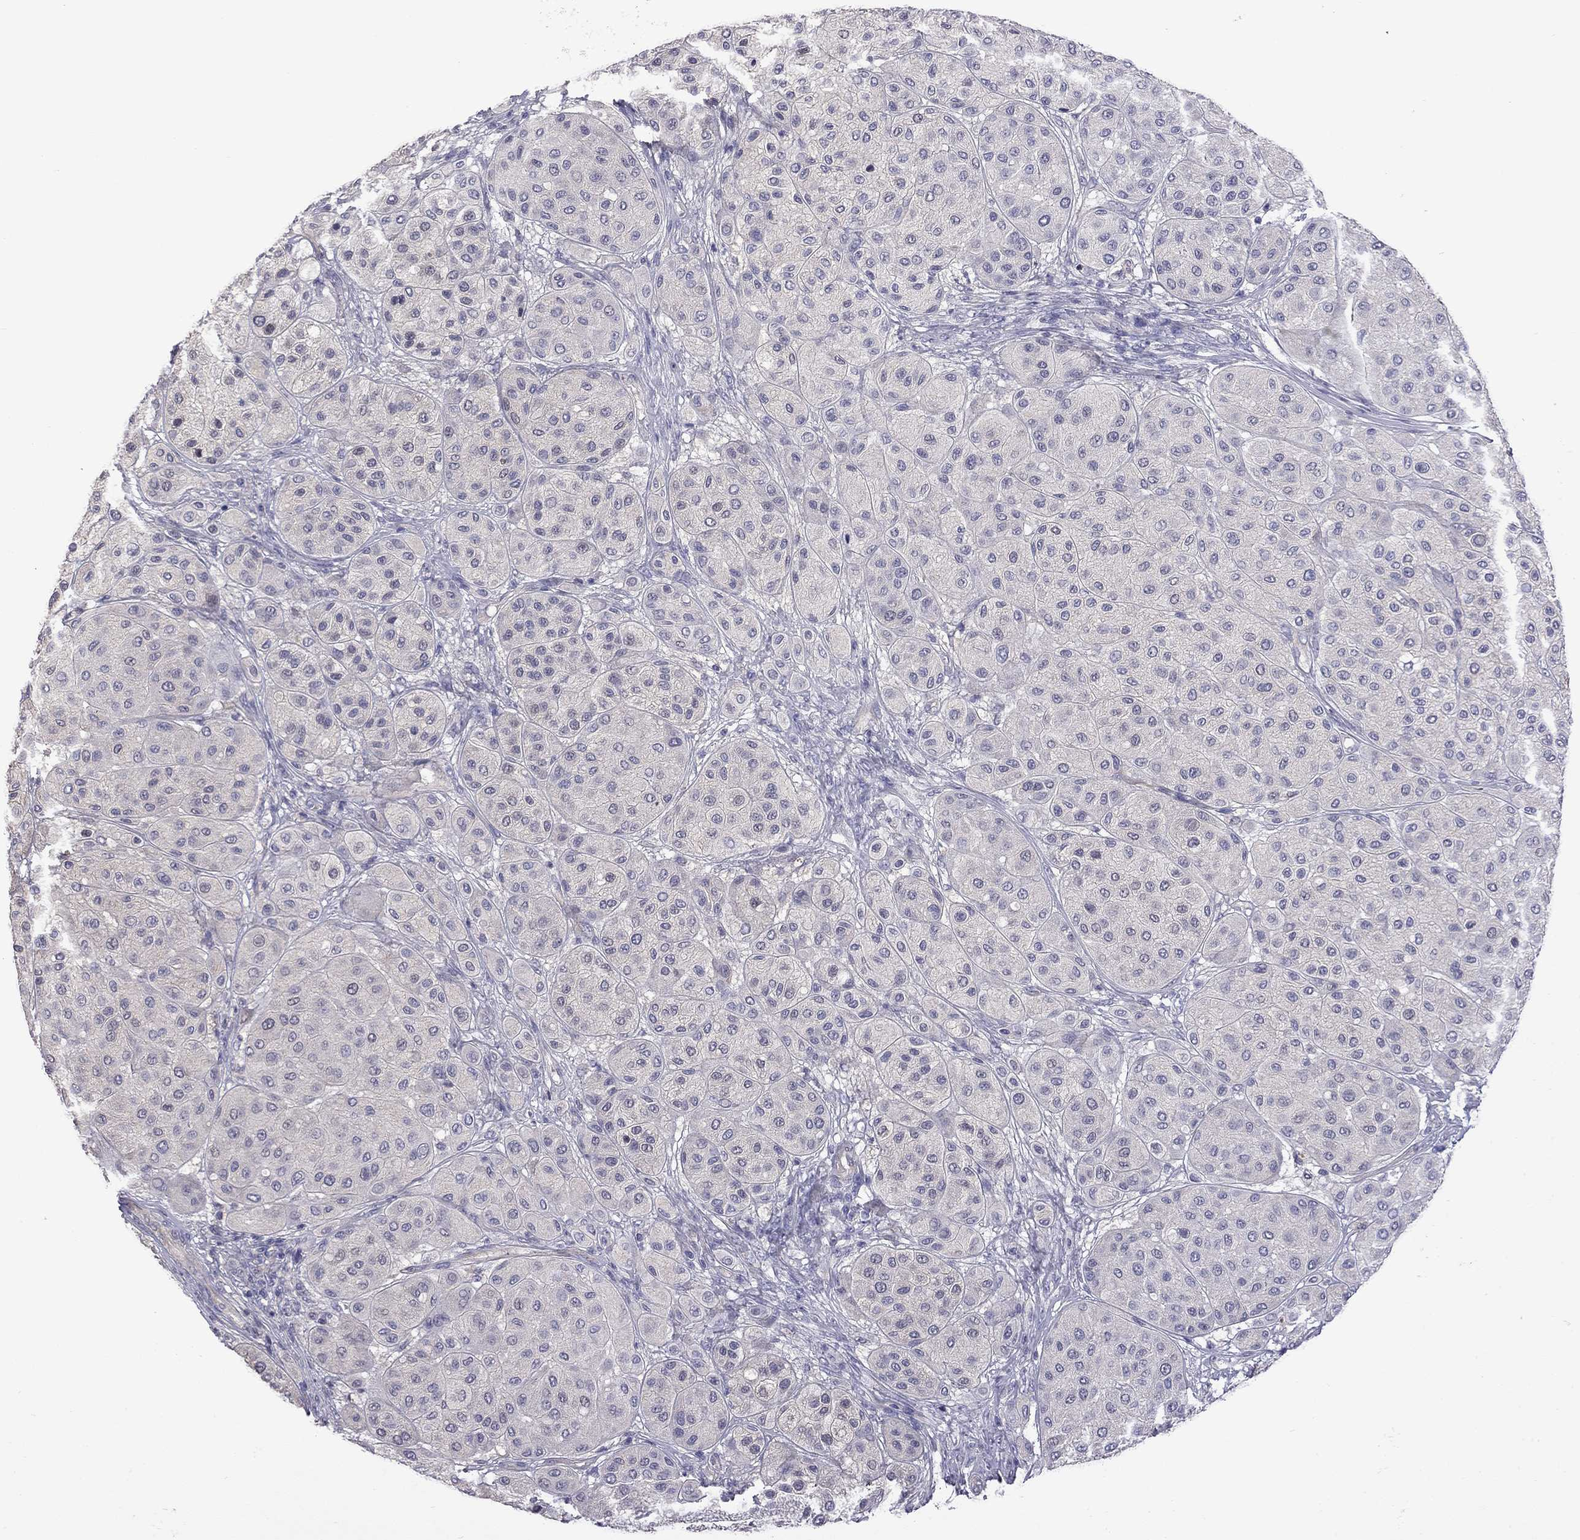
{"staining": {"intensity": "negative", "quantity": "none", "location": "none"}, "tissue": "melanoma", "cell_type": "Tumor cells", "image_type": "cancer", "snomed": [{"axis": "morphology", "description": "Malignant melanoma, Metastatic site"}, {"axis": "topography", "description": "Smooth muscle"}], "caption": "This micrograph is of malignant melanoma (metastatic site) stained with immunohistochemistry (IHC) to label a protein in brown with the nuclei are counter-stained blue. There is no expression in tumor cells.", "gene": "FEZ1", "patient": {"sex": "male", "age": 41}}